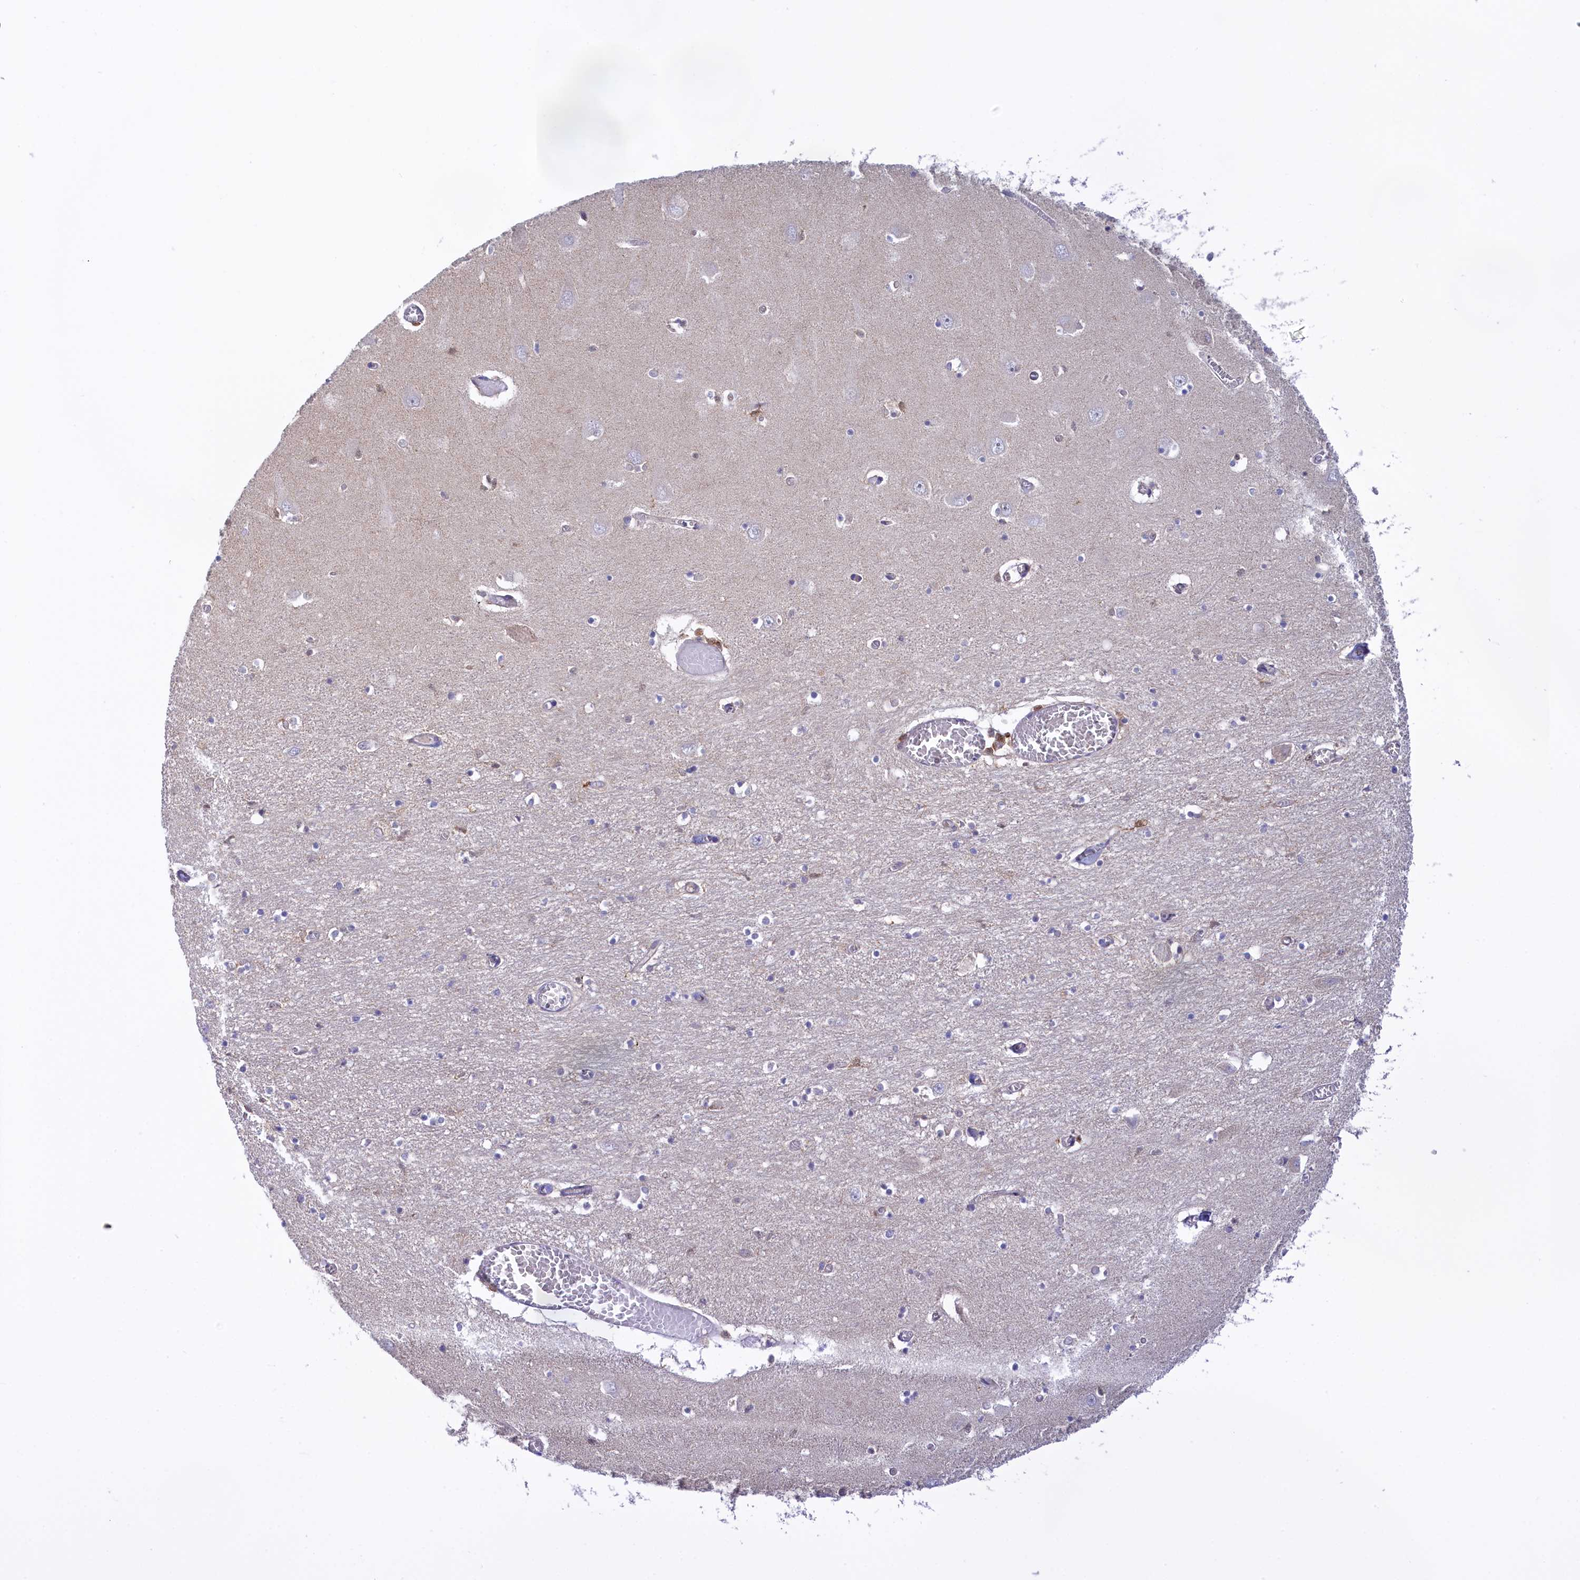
{"staining": {"intensity": "negative", "quantity": "none", "location": "none"}, "tissue": "hippocampus", "cell_type": "Glial cells", "image_type": "normal", "snomed": [{"axis": "morphology", "description": "Normal tissue, NOS"}, {"axis": "topography", "description": "Hippocampus"}], "caption": "Immunohistochemical staining of unremarkable human hippocampus exhibits no significant expression in glial cells.", "gene": "IZUMO2", "patient": {"sex": "male", "age": 70}}